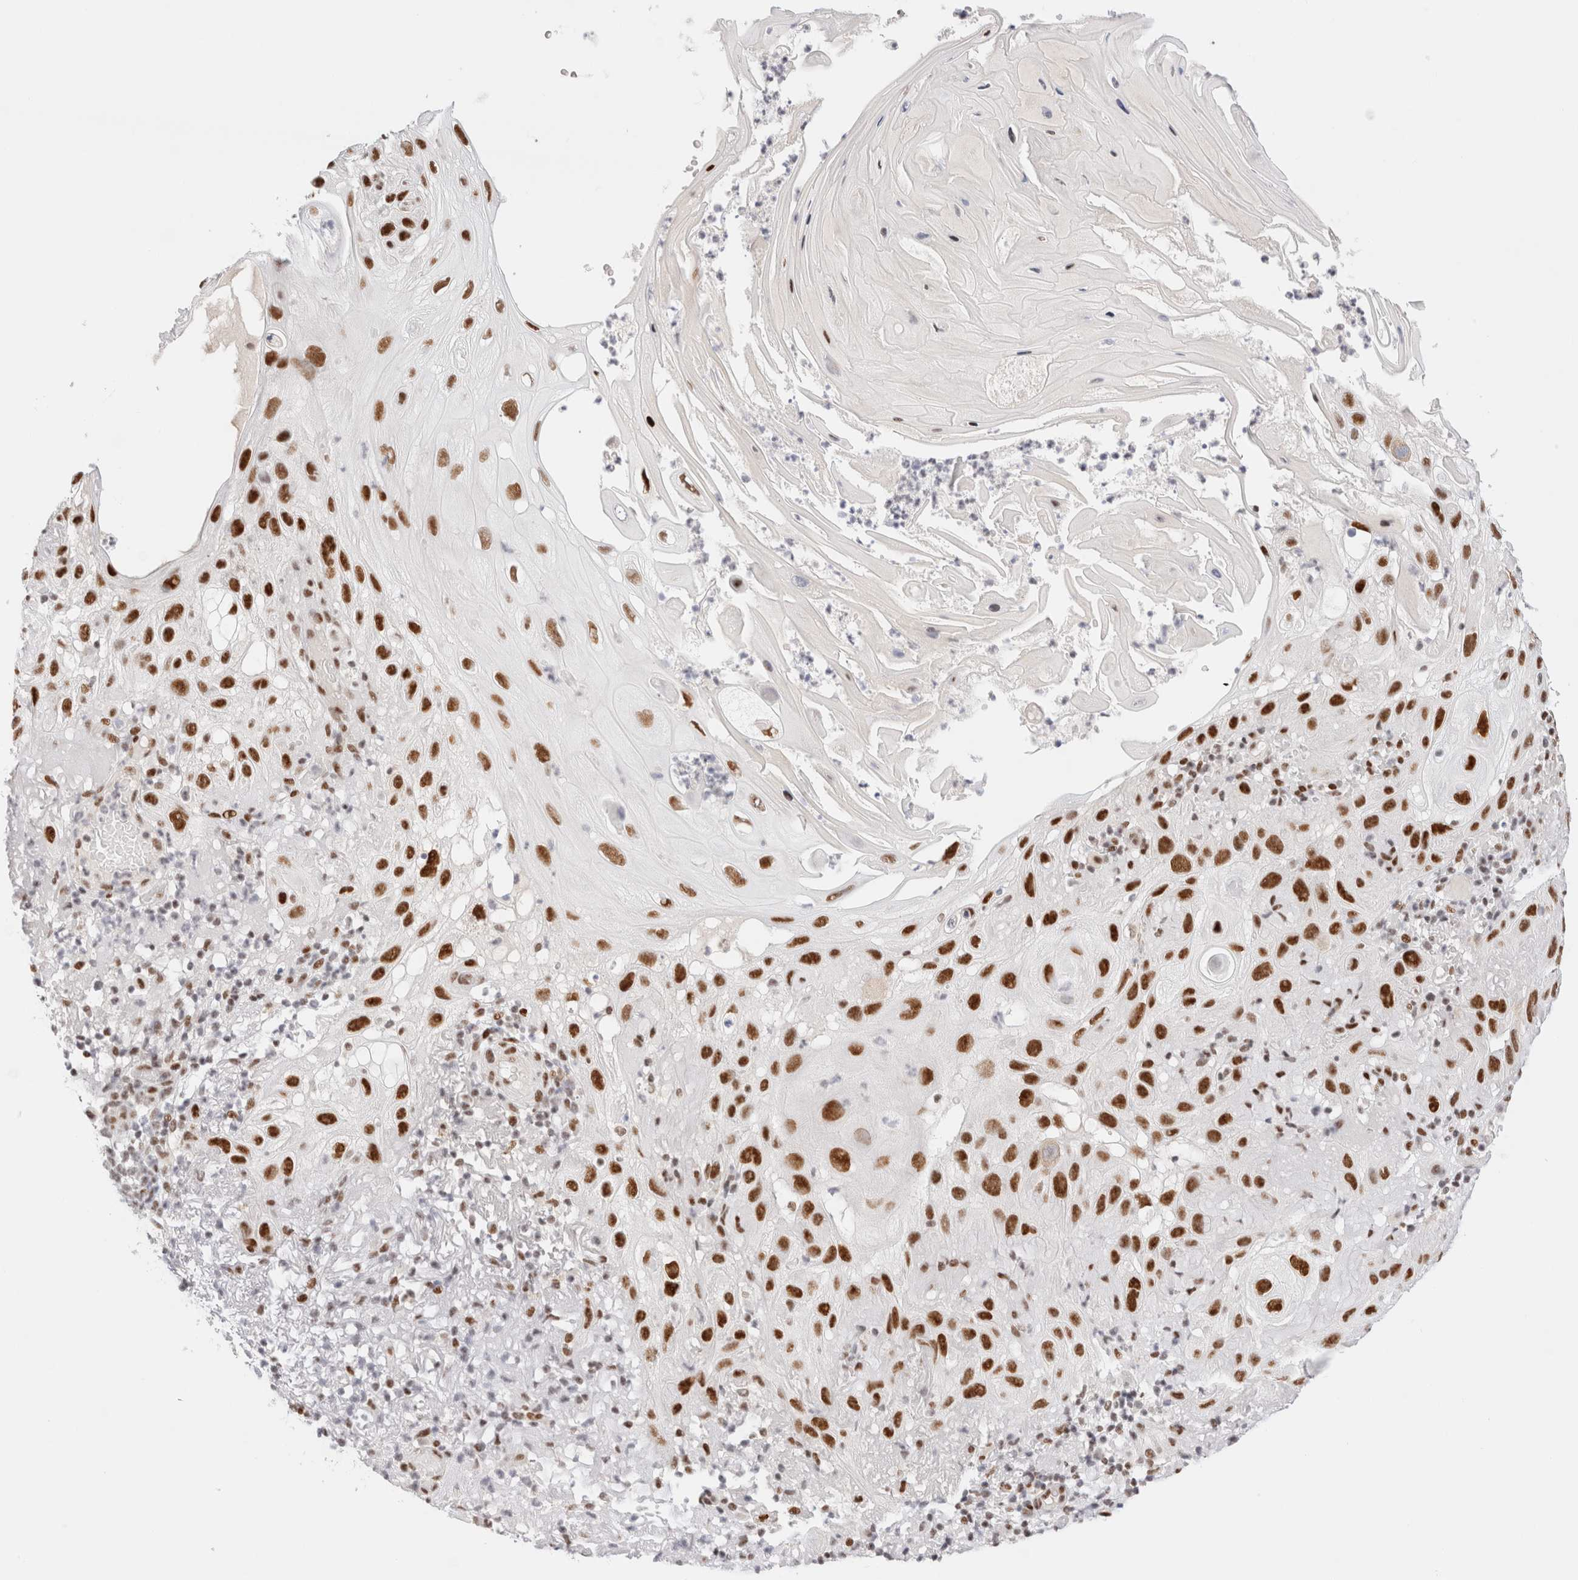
{"staining": {"intensity": "strong", "quantity": ">75%", "location": "nuclear"}, "tissue": "skin cancer", "cell_type": "Tumor cells", "image_type": "cancer", "snomed": [{"axis": "morphology", "description": "Squamous cell carcinoma, NOS"}, {"axis": "topography", "description": "Skin"}], "caption": "Human skin squamous cell carcinoma stained with a brown dye exhibits strong nuclear positive staining in about >75% of tumor cells.", "gene": "ZNF282", "patient": {"sex": "female", "age": 96}}